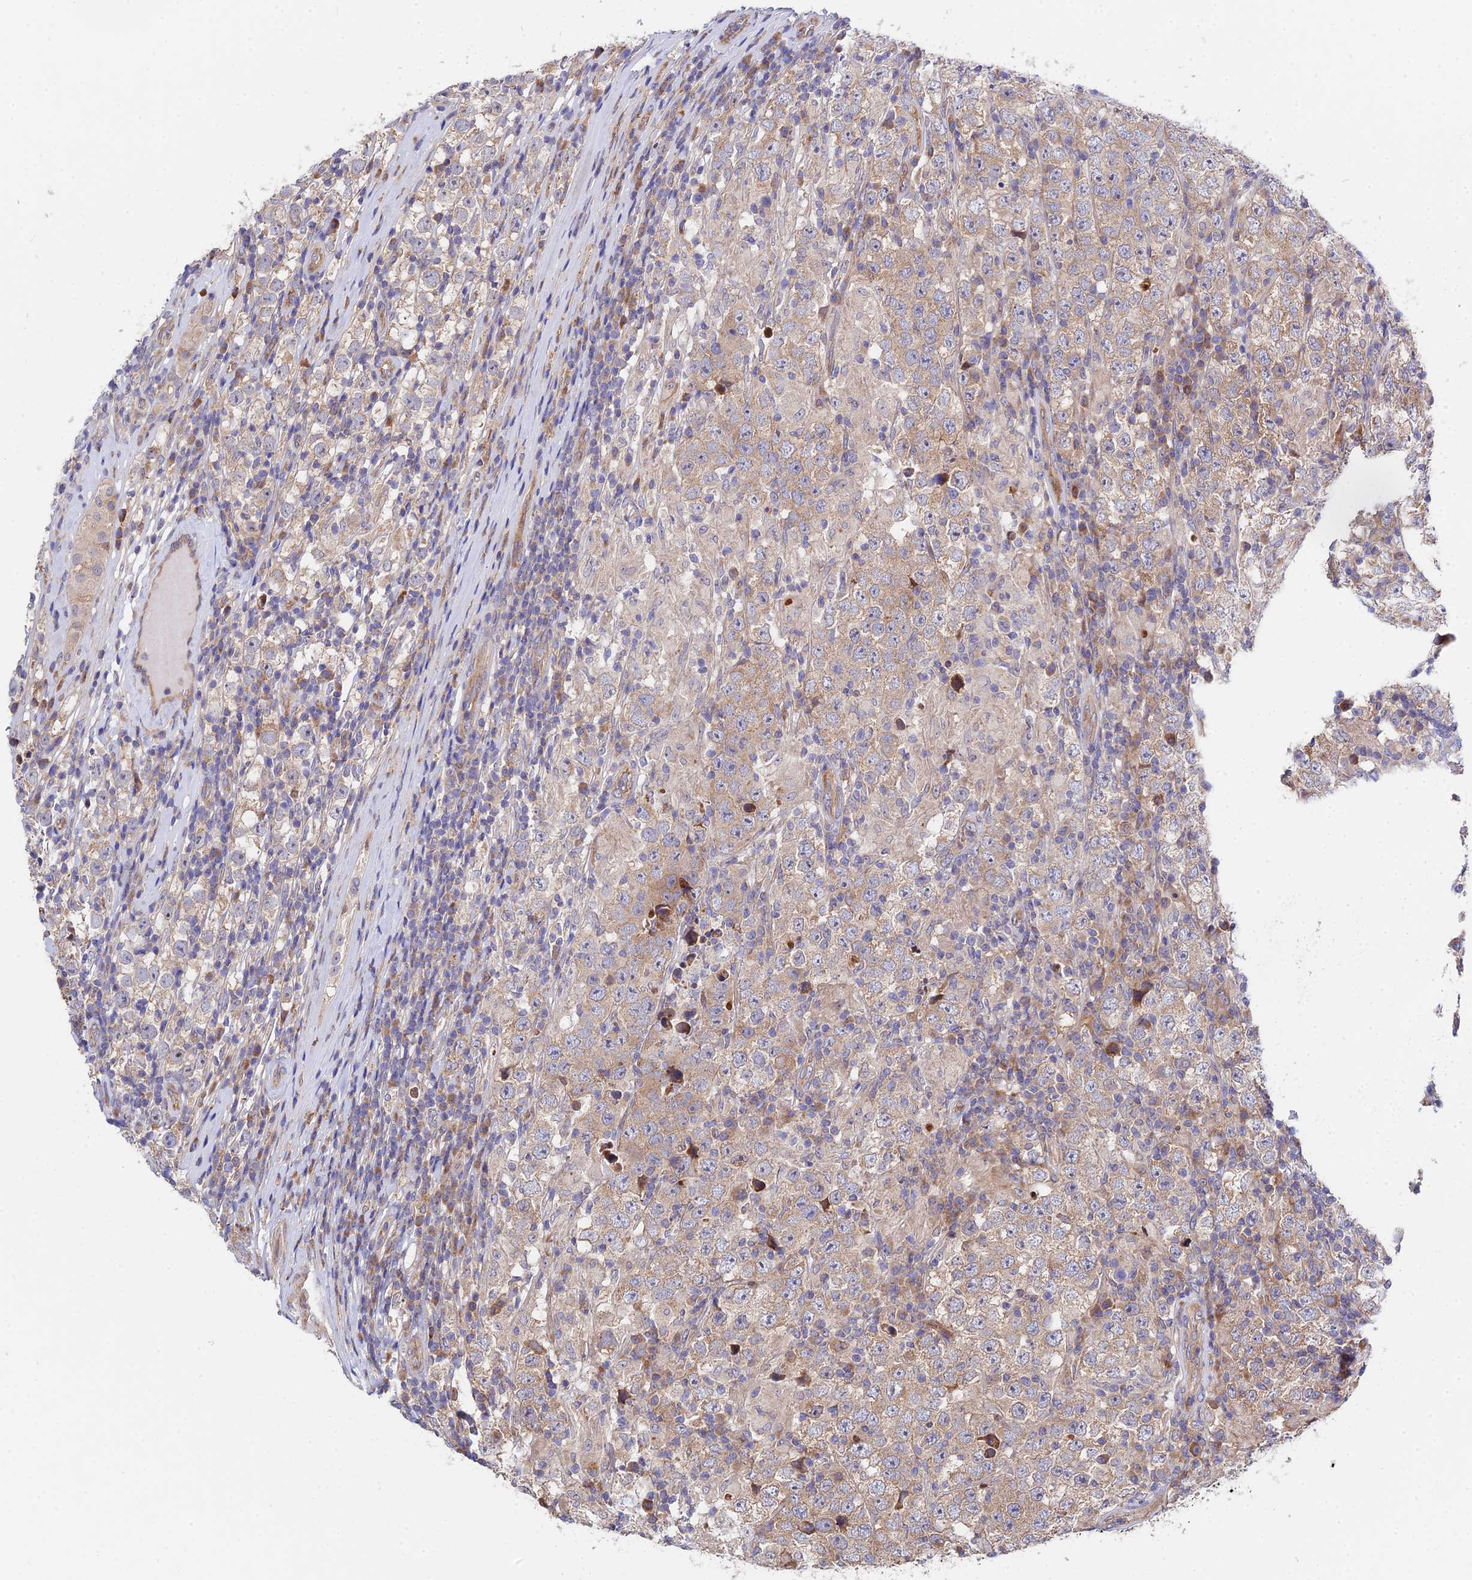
{"staining": {"intensity": "weak", "quantity": ">75%", "location": "cytoplasmic/membranous"}, "tissue": "testis cancer", "cell_type": "Tumor cells", "image_type": "cancer", "snomed": [{"axis": "morphology", "description": "Normal tissue, NOS"}, {"axis": "morphology", "description": "Urothelial carcinoma, High grade"}, {"axis": "morphology", "description": "Seminoma, NOS"}, {"axis": "morphology", "description": "Carcinoma, Embryonal, NOS"}, {"axis": "topography", "description": "Urinary bladder"}, {"axis": "topography", "description": "Testis"}], "caption": "This histopathology image demonstrates testis cancer (high-grade urothelial carcinoma) stained with immunohistochemistry (IHC) to label a protein in brown. The cytoplasmic/membranous of tumor cells show weak positivity for the protein. Nuclei are counter-stained blue.", "gene": "CDC37L1", "patient": {"sex": "male", "age": 41}}